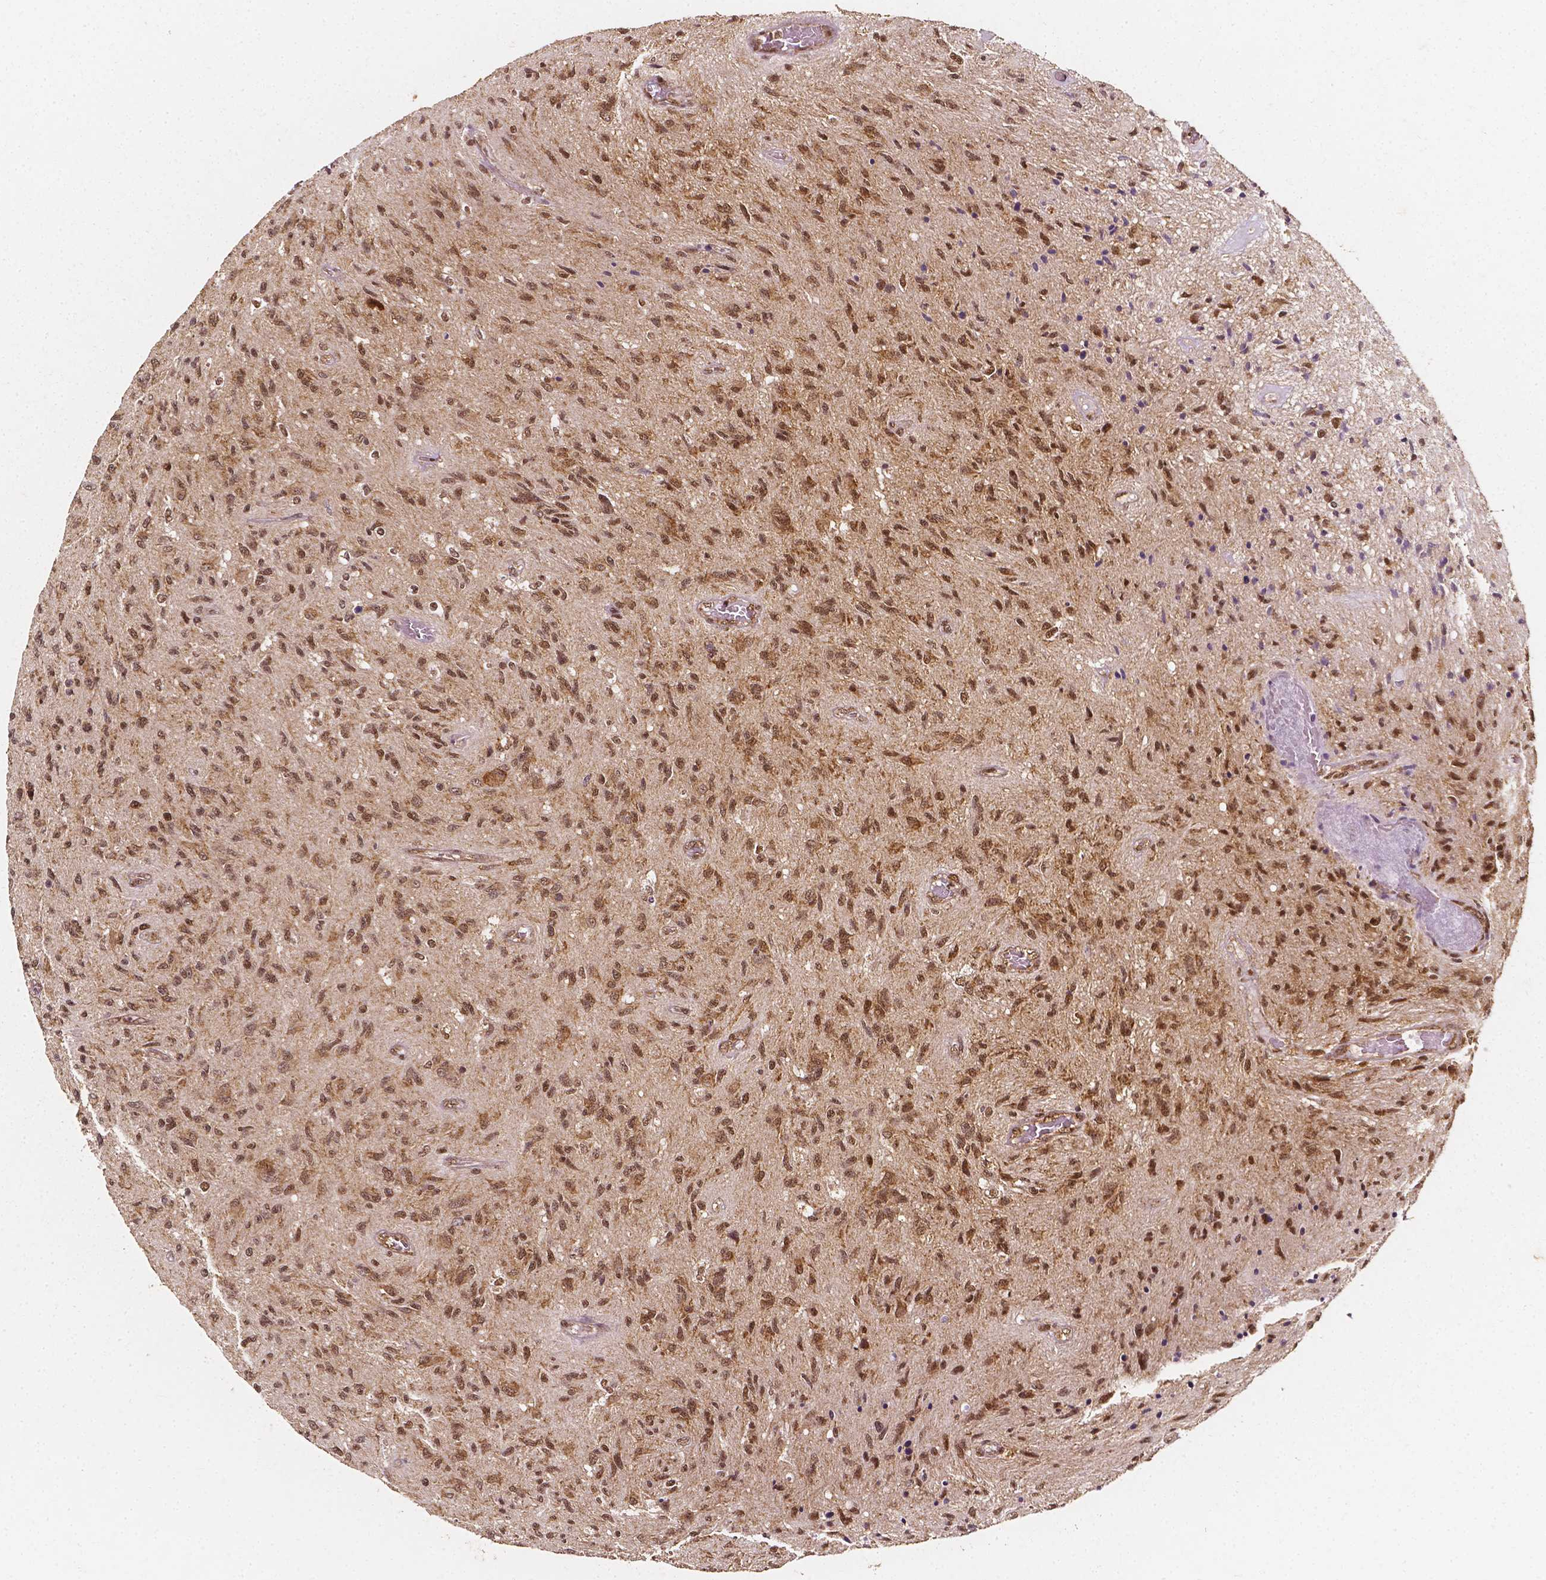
{"staining": {"intensity": "moderate", "quantity": ">75%", "location": "cytoplasmic/membranous,nuclear"}, "tissue": "glioma", "cell_type": "Tumor cells", "image_type": "cancer", "snomed": [{"axis": "morphology", "description": "Glioma, malignant, High grade"}, {"axis": "topography", "description": "Brain"}], "caption": "Tumor cells show medium levels of moderate cytoplasmic/membranous and nuclear expression in about >75% of cells in human malignant glioma (high-grade). Using DAB (brown) and hematoxylin (blue) stains, captured at high magnification using brightfield microscopy.", "gene": "SMN1", "patient": {"sex": "male", "age": 54}}